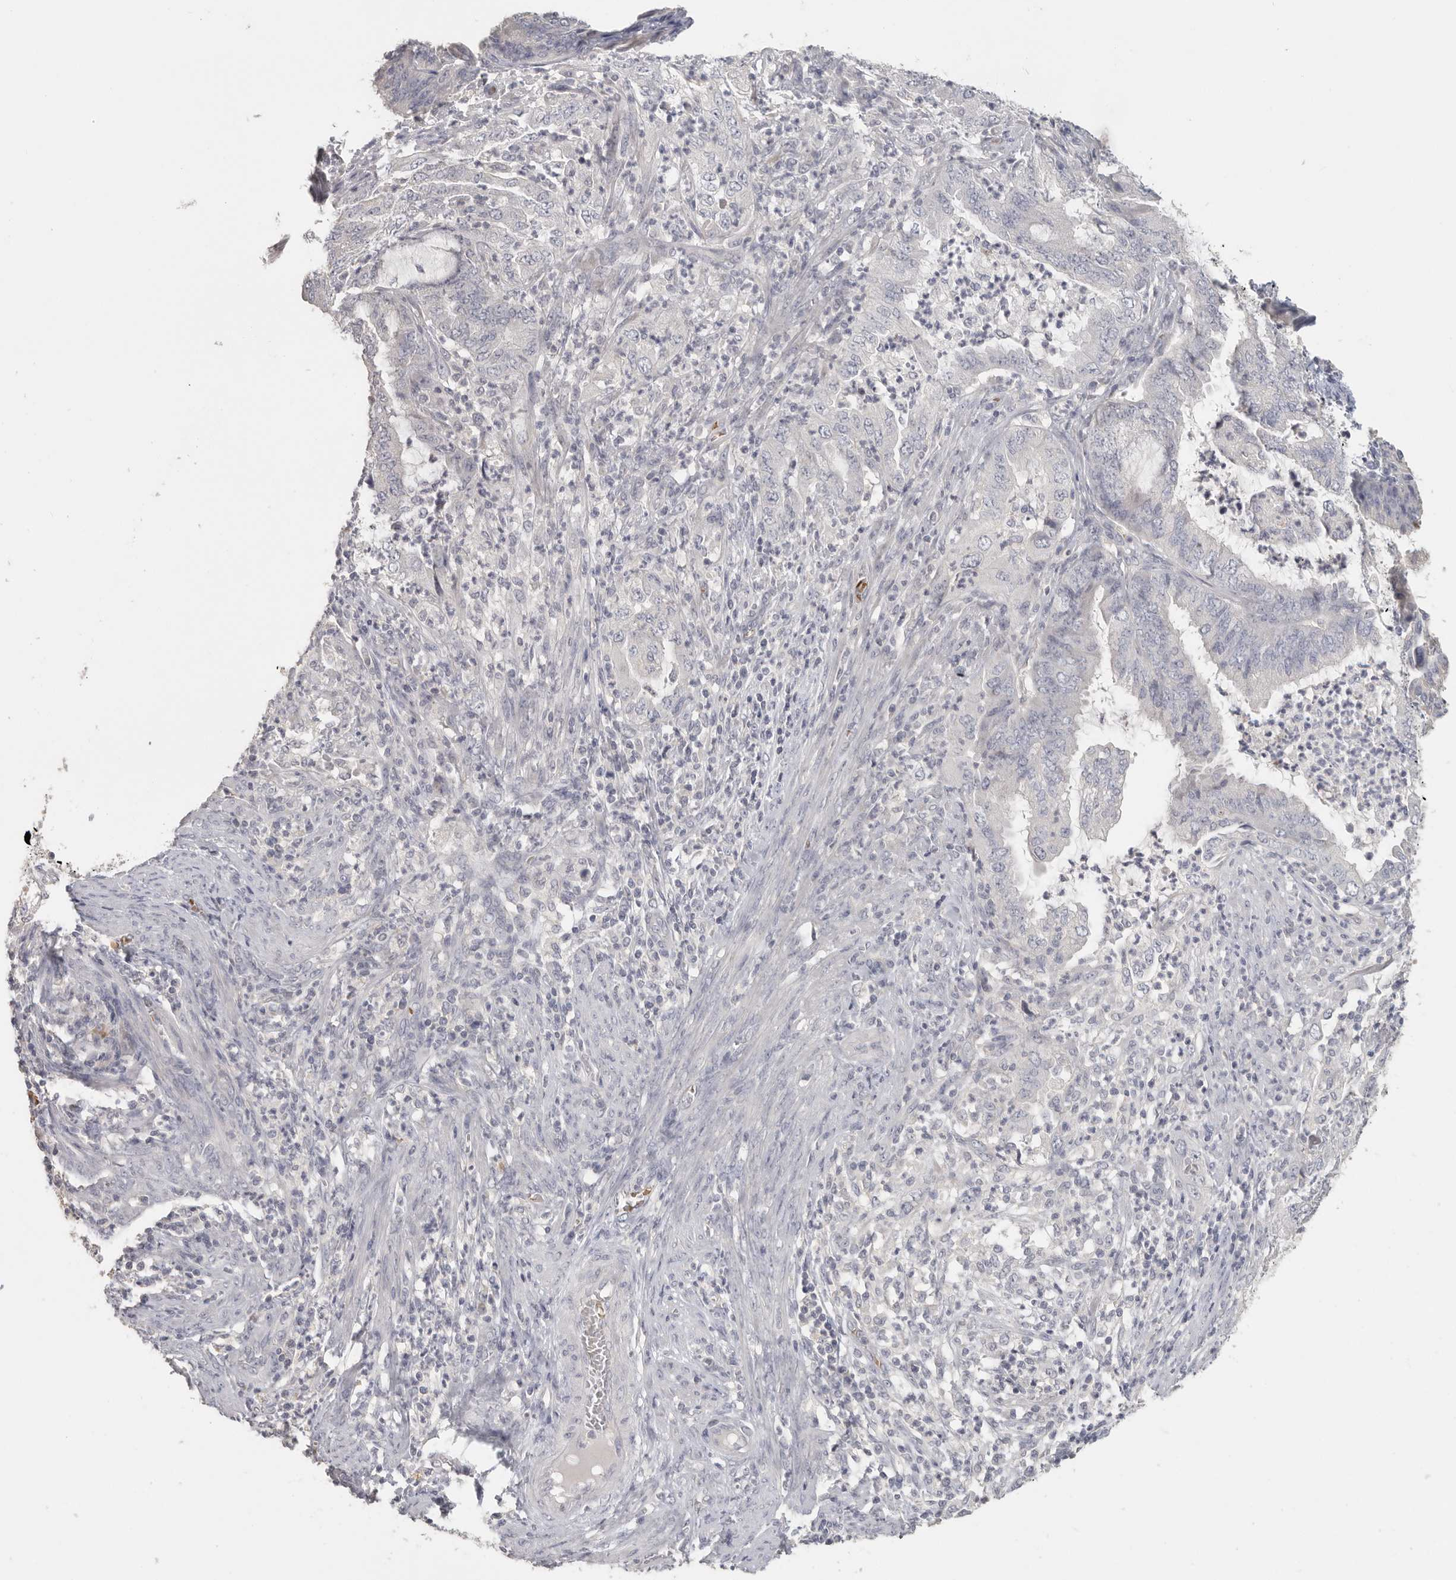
{"staining": {"intensity": "negative", "quantity": "none", "location": "none"}, "tissue": "endometrial cancer", "cell_type": "Tumor cells", "image_type": "cancer", "snomed": [{"axis": "morphology", "description": "Adenocarcinoma, NOS"}, {"axis": "topography", "description": "Endometrium"}], "caption": "This micrograph is of endometrial cancer stained with immunohistochemistry to label a protein in brown with the nuclei are counter-stained blue. There is no staining in tumor cells.", "gene": "DNAJC11", "patient": {"sex": "female", "age": 51}}